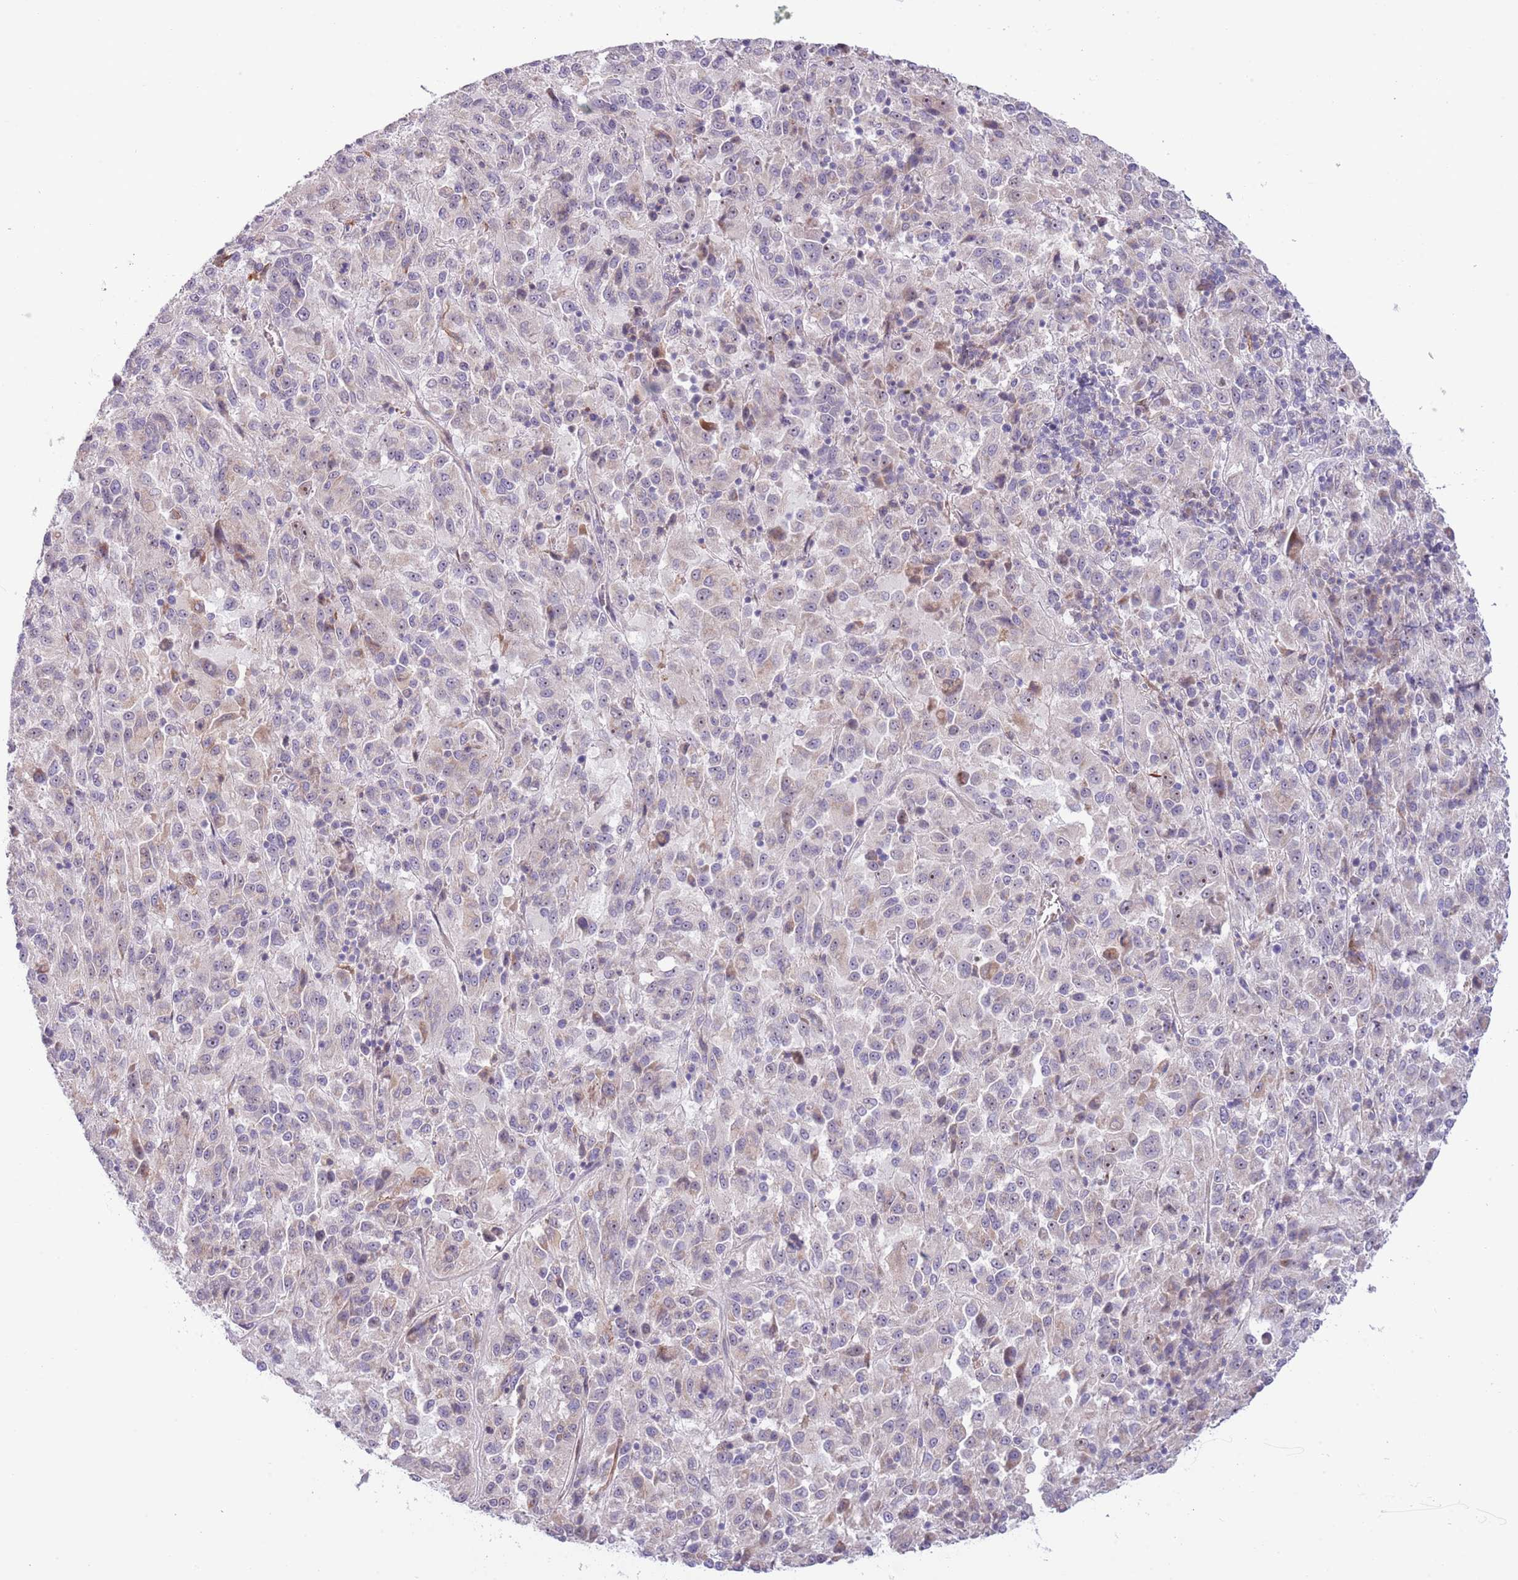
{"staining": {"intensity": "weak", "quantity": "<25%", "location": "cytoplasmic/membranous"}, "tissue": "melanoma", "cell_type": "Tumor cells", "image_type": "cancer", "snomed": [{"axis": "morphology", "description": "Malignant melanoma, Metastatic site"}, {"axis": "topography", "description": "Lung"}], "caption": "Immunohistochemistry micrograph of neoplastic tissue: human malignant melanoma (metastatic site) stained with DAB displays no significant protein staining in tumor cells. (Brightfield microscopy of DAB (3,3'-diaminobenzidine) immunohistochemistry (IHC) at high magnification).", "gene": "AP1S2", "patient": {"sex": "male", "age": 64}}